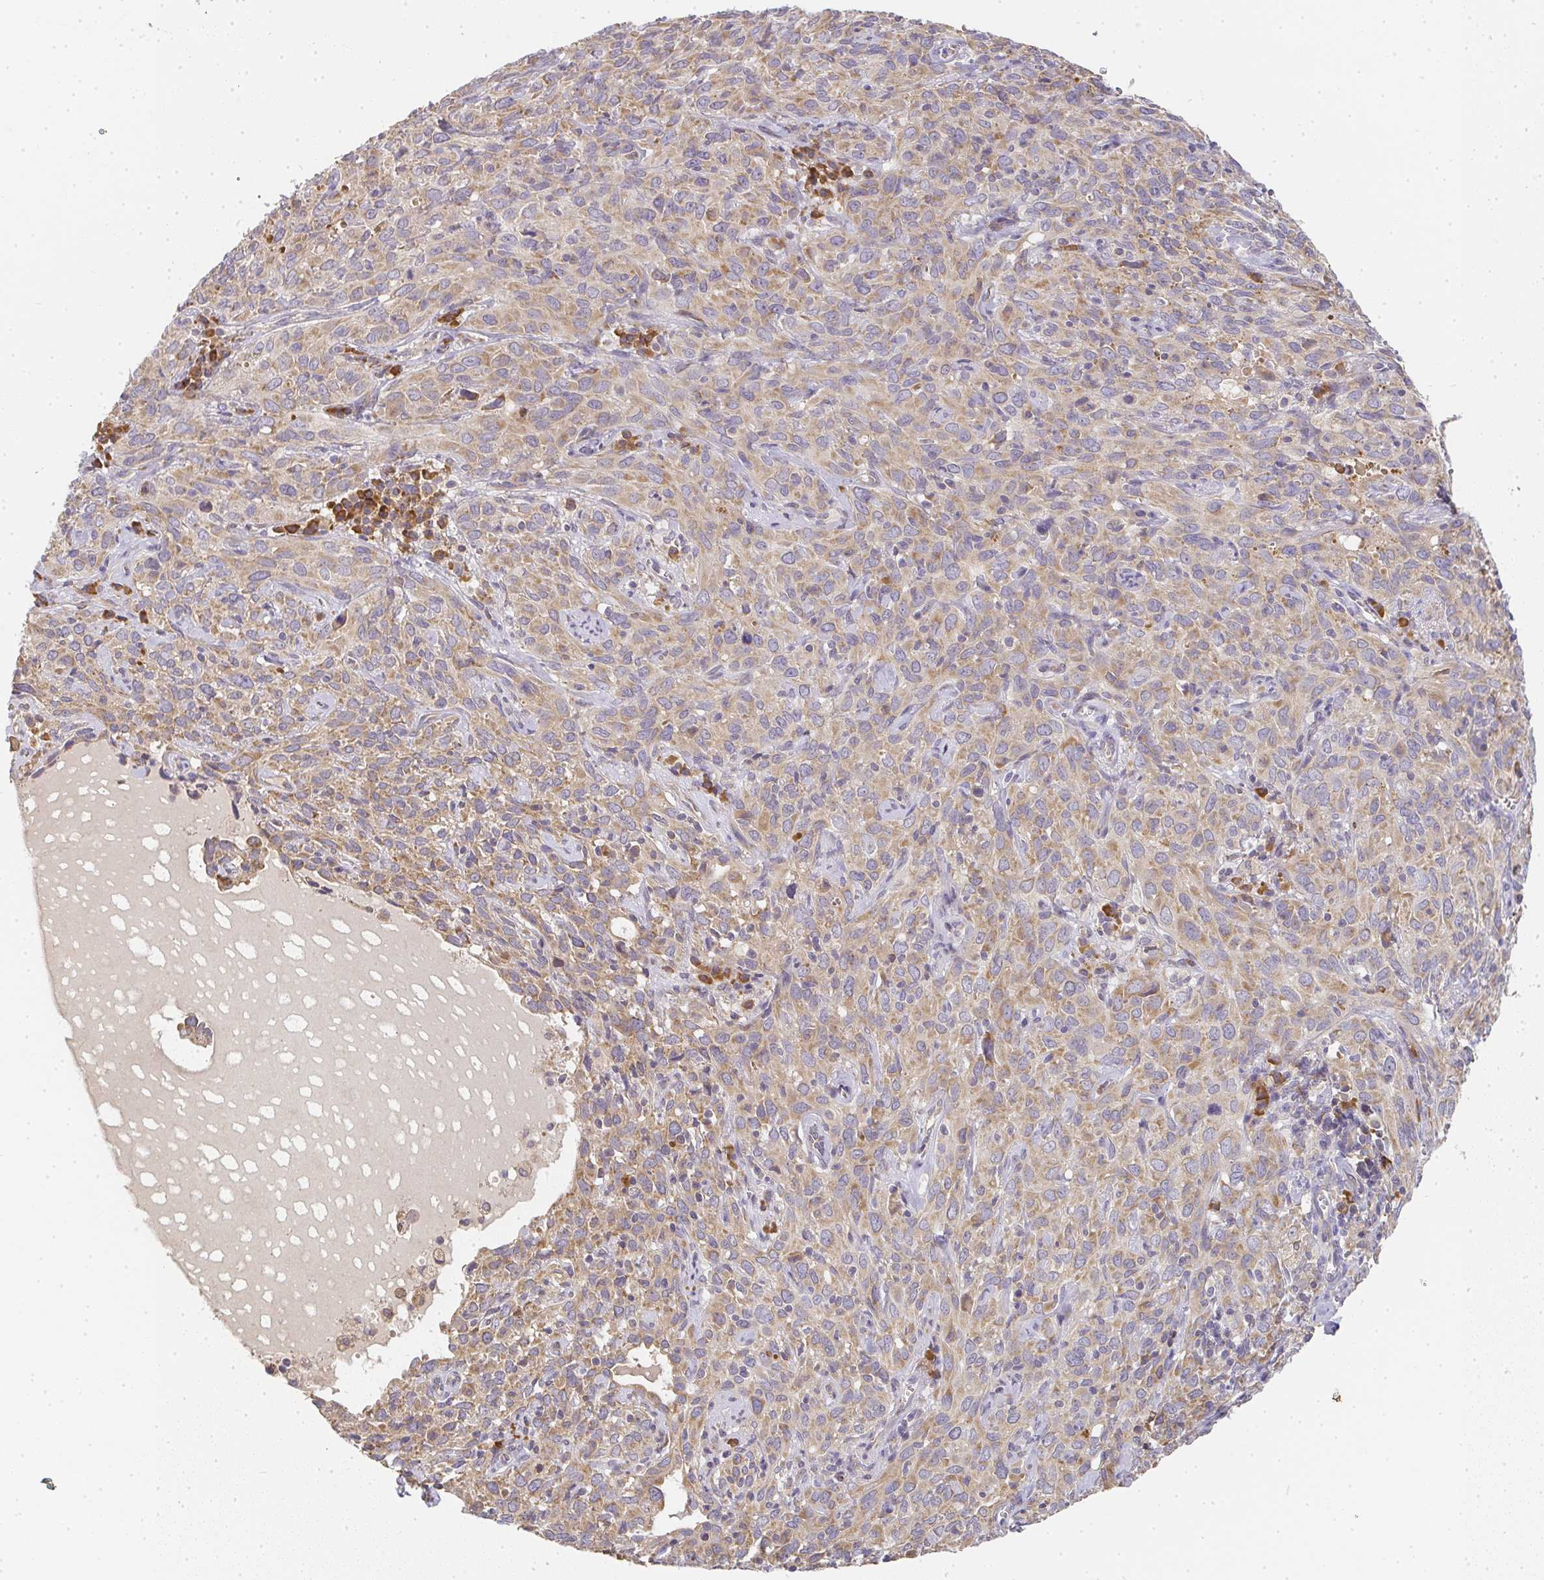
{"staining": {"intensity": "moderate", "quantity": ">75%", "location": "cytoplasmic/membranous"}, "tissue": "cervical cancer", "cell_type": "Tumor cells", "image_type": "cancer", "snomed": [{"axis": "morphology", "description": "Normal tissue, NOS"}, {"axis": "morphology", "description": "Squamous cell carcinoma, NOS"}, {"axis": "topography", "description": "Cervix"}], "caption": "Human cervical cancer stained with a protein marker shows moderate staining in tumor cells.", "gene": "SLC35B3", "patient": {"sex": "female", "age": 51}}